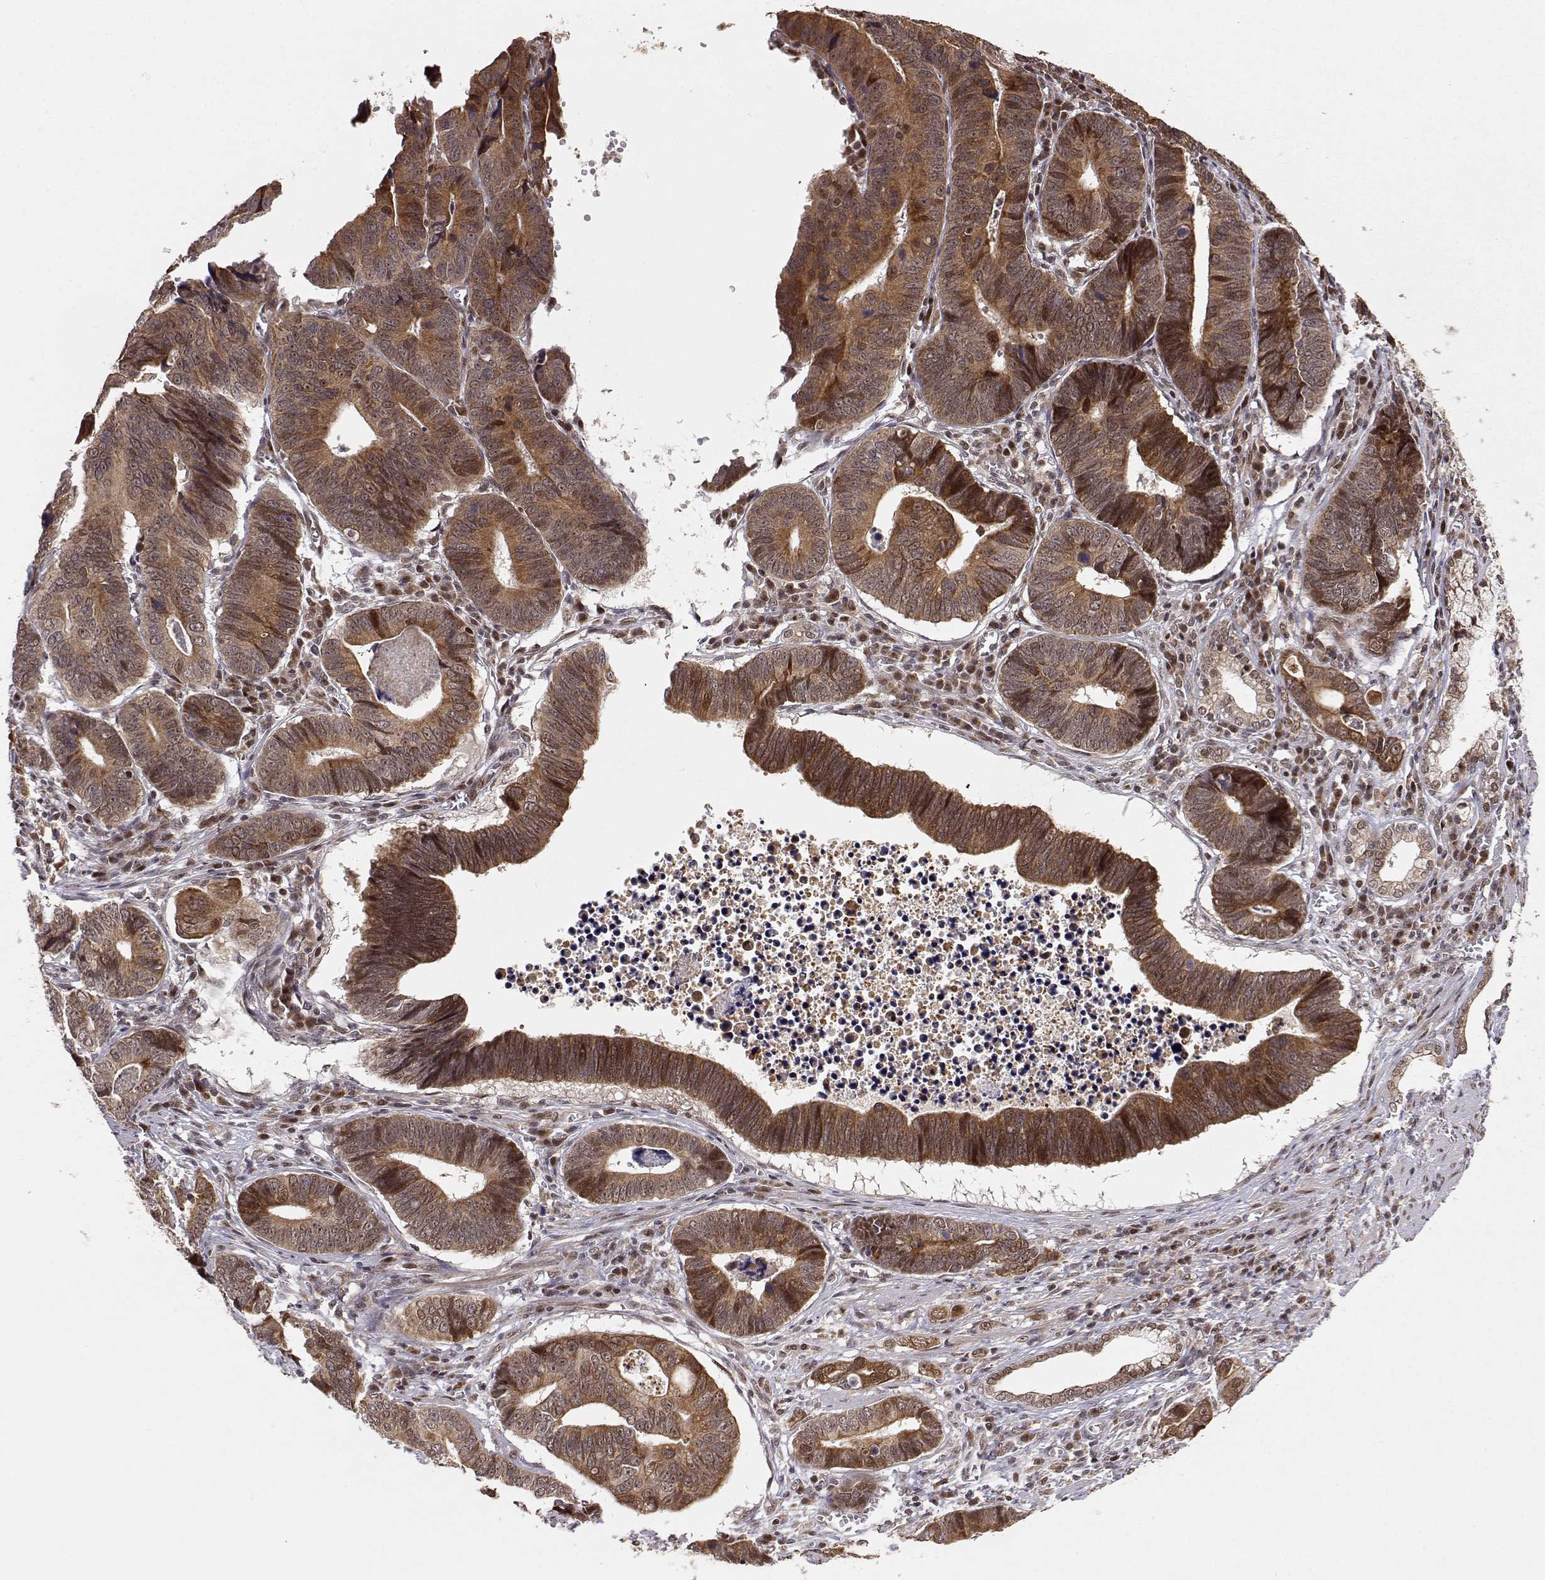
{"staining": {"intensity": "strong", "quantity": ">75%", "location": "cytoplasmic/membranous"}, "tissue": "stomach cancer", "cell_type": "Tumor cells", "image_type": "cancer", "snomed": [{"axis": "morphology", "description": "Adenocarcinoma, NOS"}, {"axis": "topography", "description": "Stomach"}], "caption": "Immunohistochemical staining of human stomach cancer (adenocarcinoma) displays high levels of strong cytoplasmic/membranous staining in approximately >75% of tumor cells.", "gene": "BRCA1", "patient": {"sex": "male", "age": 84}}